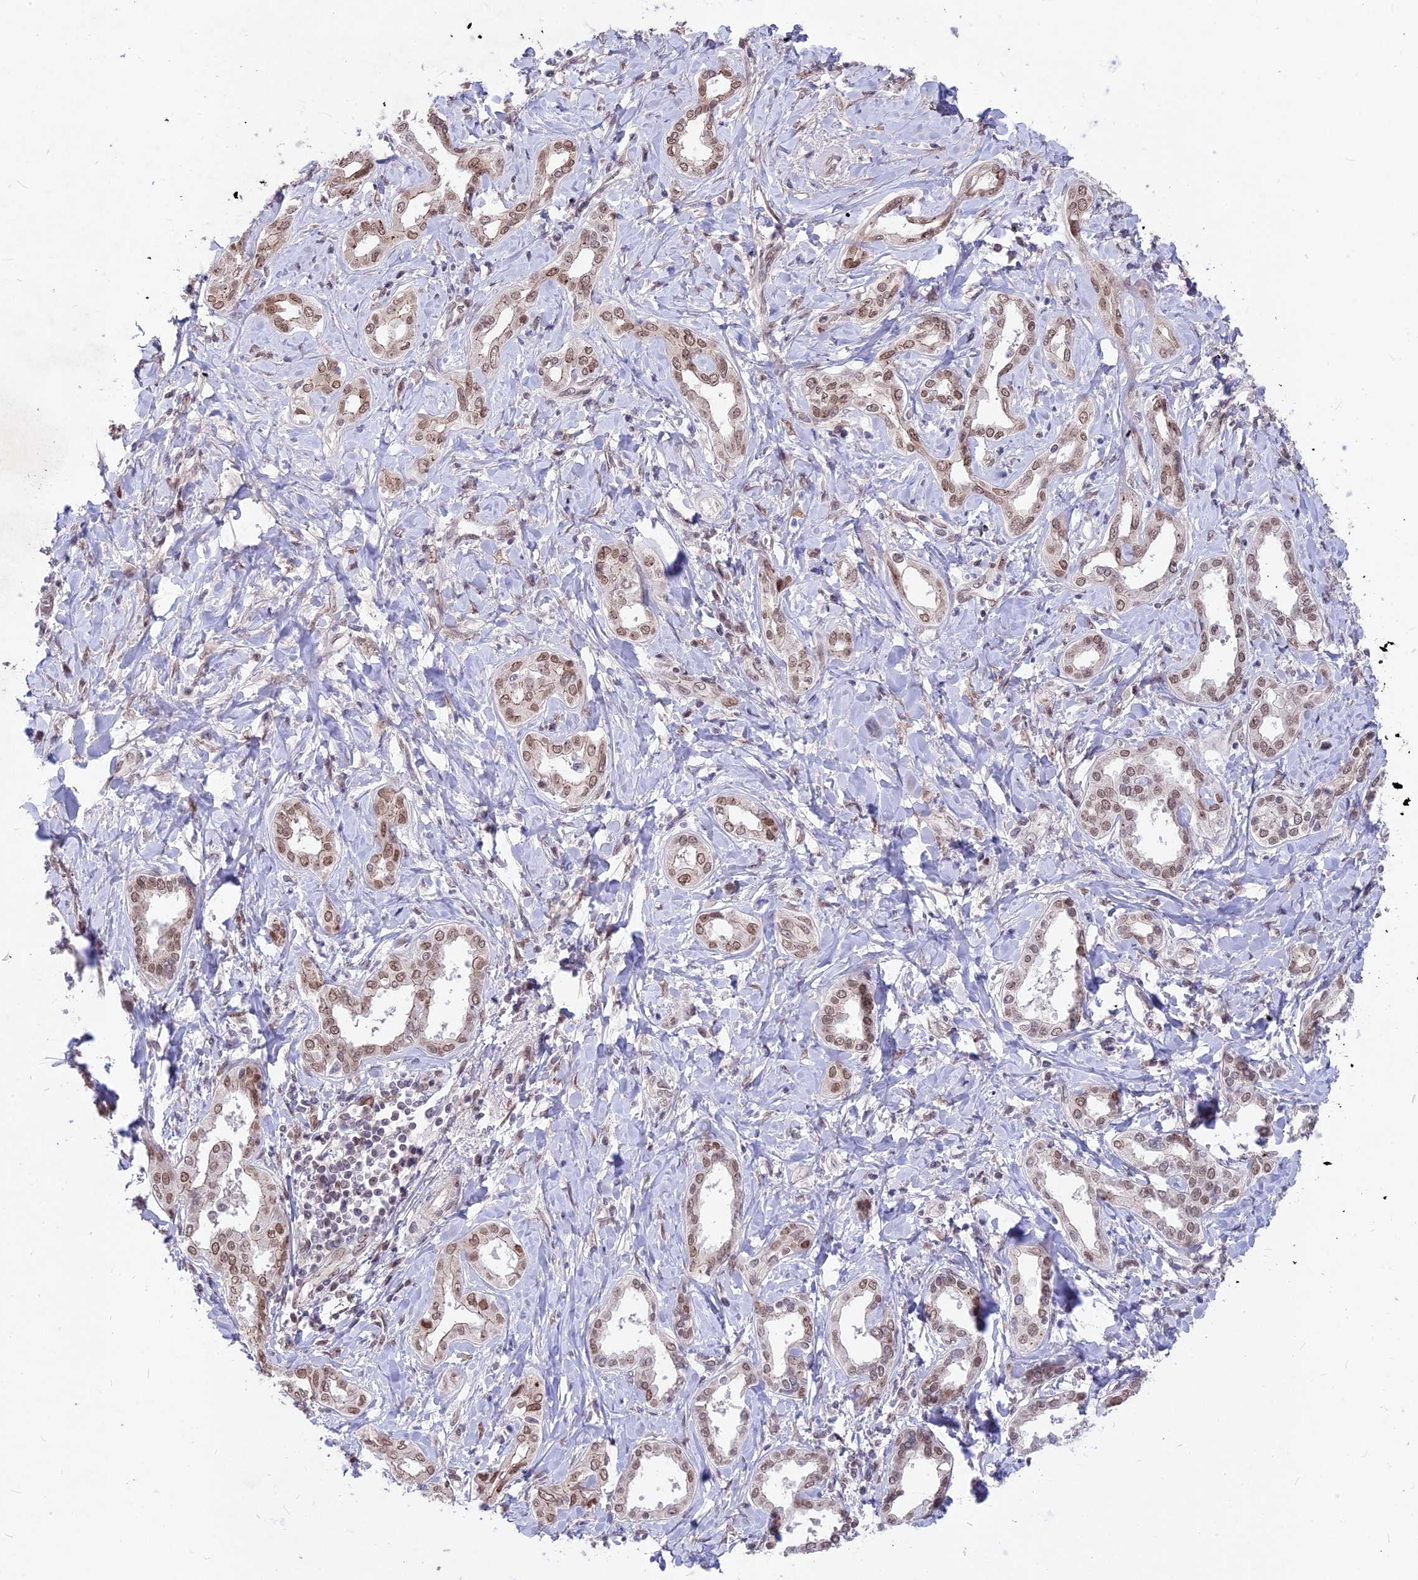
{"staining": {"intensity": "moderate", "quantity": ">75%", "location": "nuclear"}, "tissue": "liver cancer", "cell_type": "Tumor cells", "image_type": "cancer", "snomed": [{"axis": "morphology", "description": "Cholangiocarcinoma"}, {"axis": "topography", "description": "Liver"}], "caption": "High-magnification brightfield microscopy of liver cancer stained with DAB (3,3'-diaminobenzidine) (brown) and counterstained with hematoxylin (blue). tumor cells exhibit moderate nuclear positivity is seen in approximately>75% of cells. (DAB = brown stain, brightfield microscopy at high magnification).", "gene": "DIS3", "patient": {"sex": "female", "age": 77}}